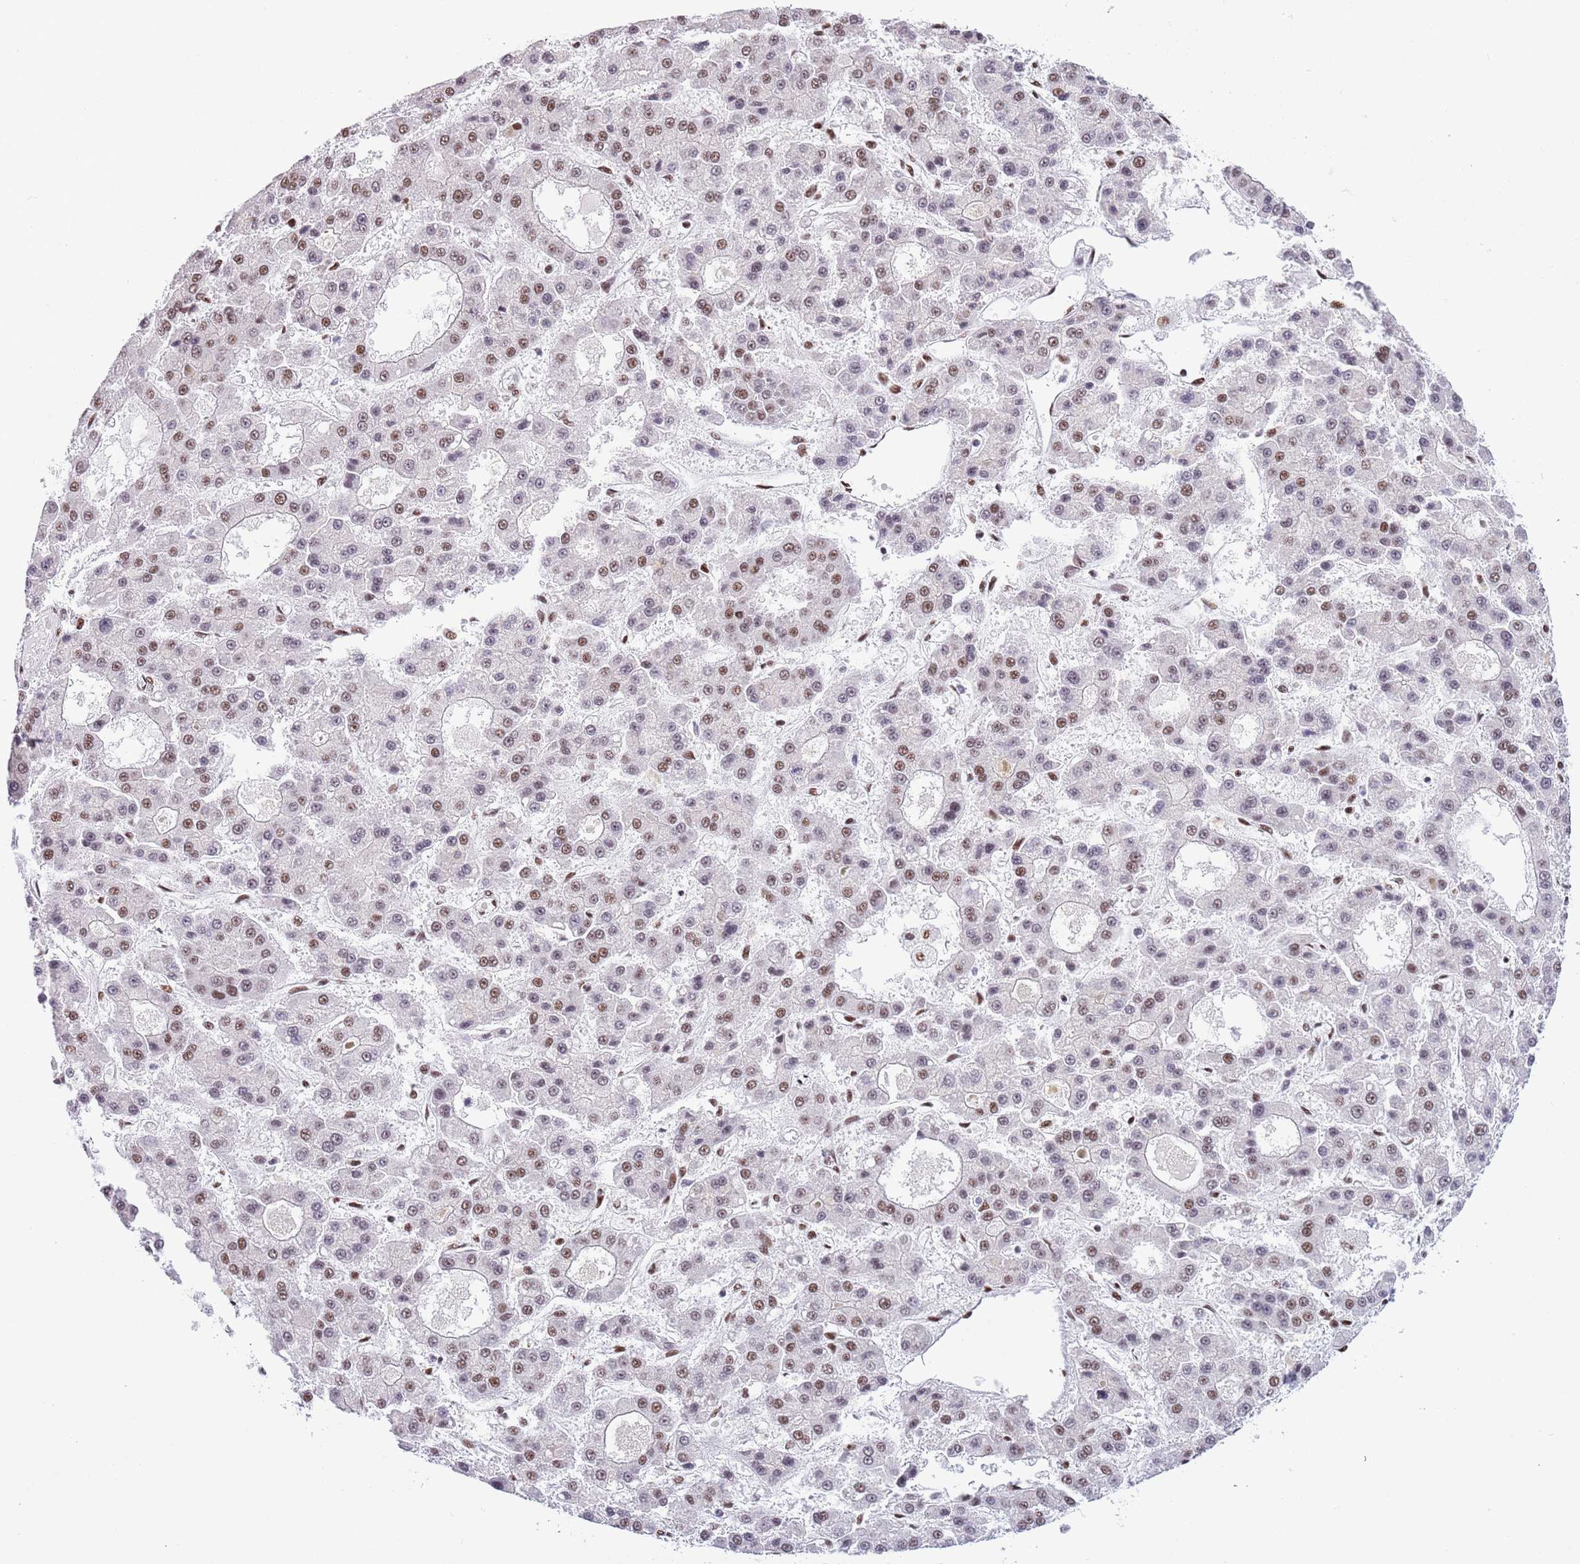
{"staining": {"intensity": "moderate", "quantity": "25%-75%", "location": "nuclear"}, "tissue": "liver cancer", "cell_type": "Tumor cells", "image_type": "cancer", "snomed": [{"axis": "morphology", "description": "Carcinoma, Hepatocellular, NOS"}, {"axis": "topography", "description": "Liver"}], "caption": "A medium amount of moderate nuclear staining is appreciated in about 25%-75% of tumor cells in liver cancer (hepatocellular carcinoma) tissue. The staining is performed using DAB brown chromogen to label protein expression. The nuclei are counter-stained blue using hematoxylin.", "gene": "SF3A2", "patient": {"sex": "male", "age": 70}}